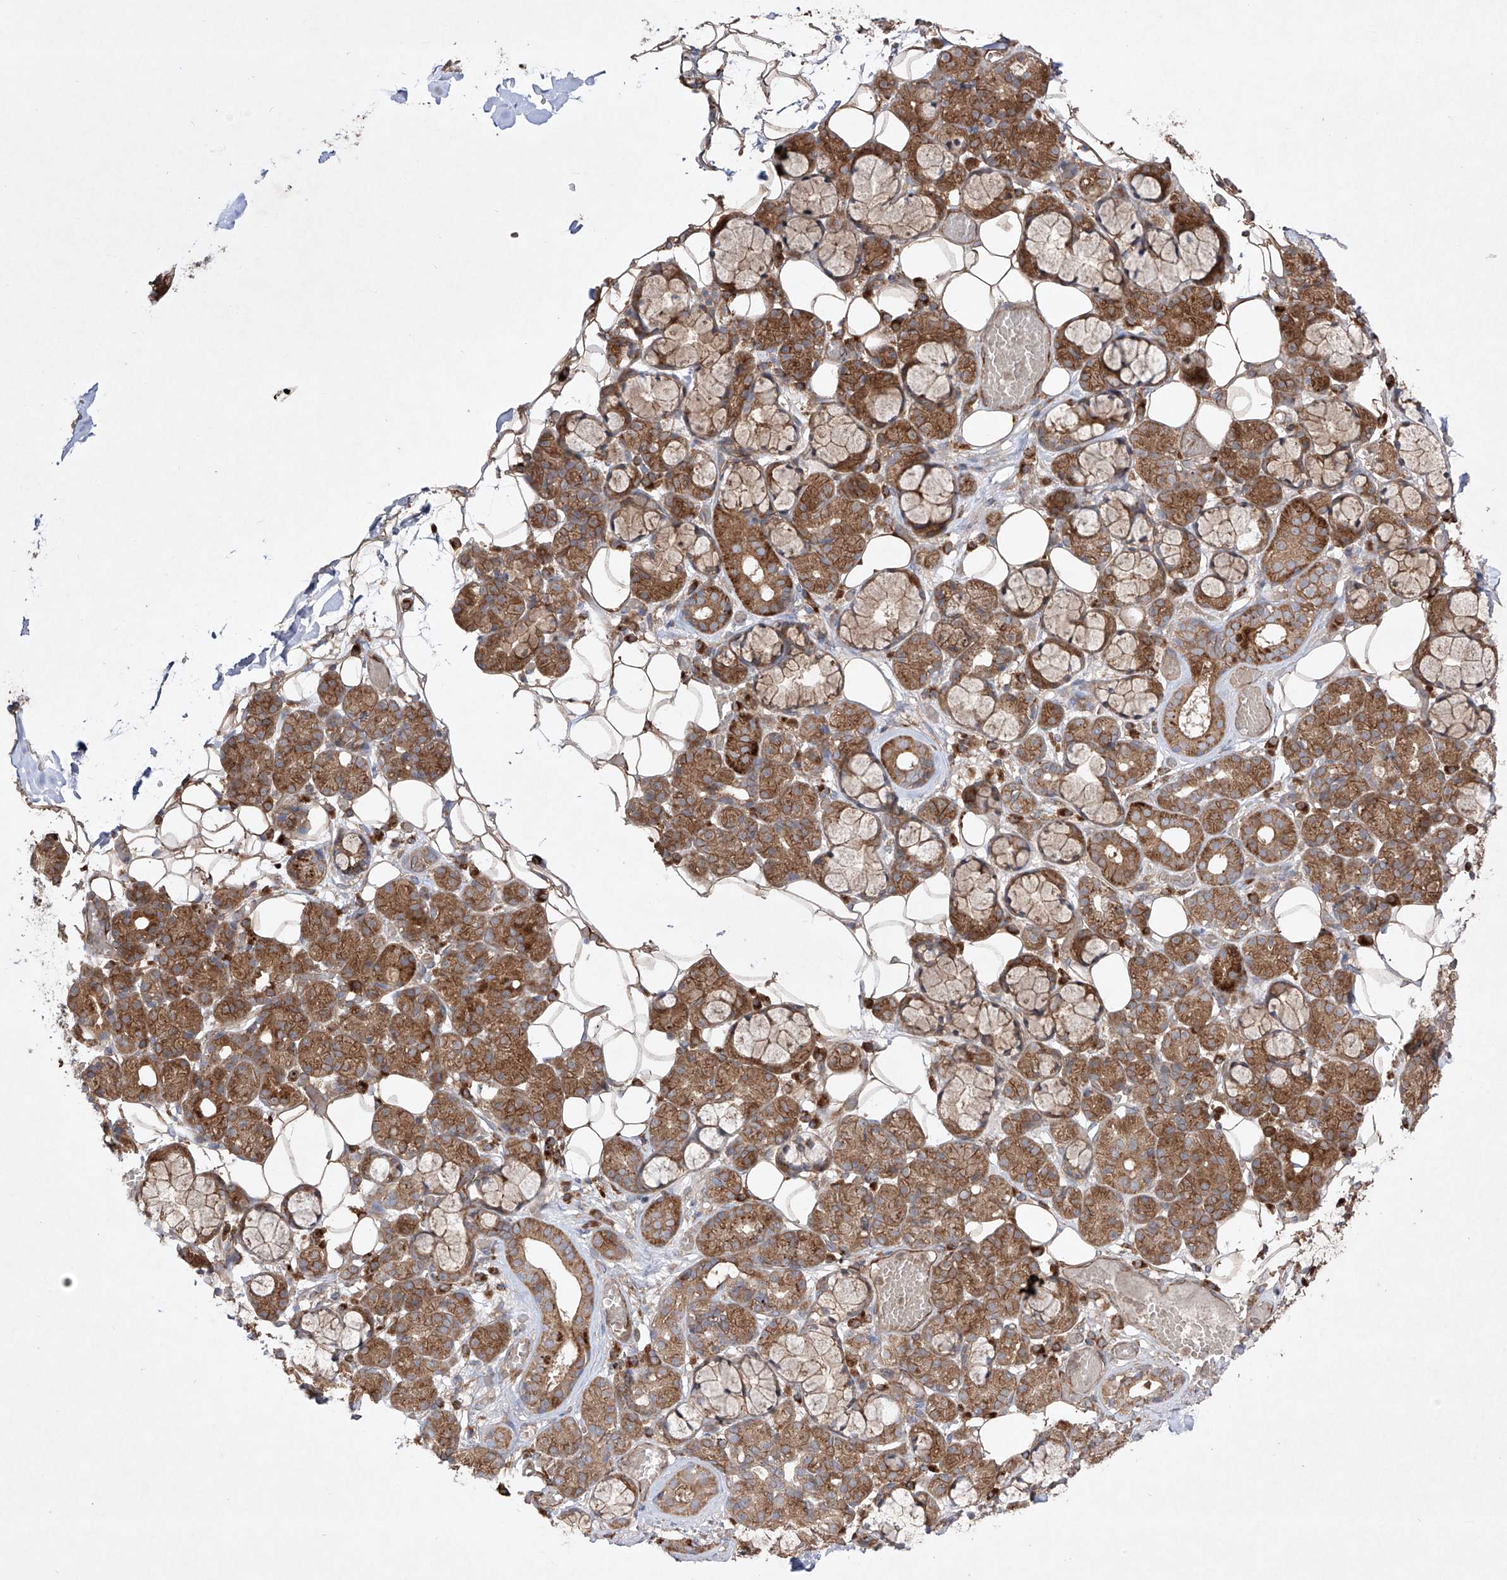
{"staining": {"intensity": "strong", "quantity": ">75%", "location": "cytoplasmic/membranous"}, "tissue": "salivary gland", "cell_type": "Glandular cells", "image_type": "normal", "snomed": [{"axis": "morphology", "description": "Normal tissue, NOS"}, {"axis": "topography", "description": "Salivary gland"}], "caption": "Protein staining of normal salivary gland shows strong cytoplasmic/membranous staining in approximately >75% of glandular cells.", "gene": "YKT6", "patient": {"sex": "male", "age": 63}}